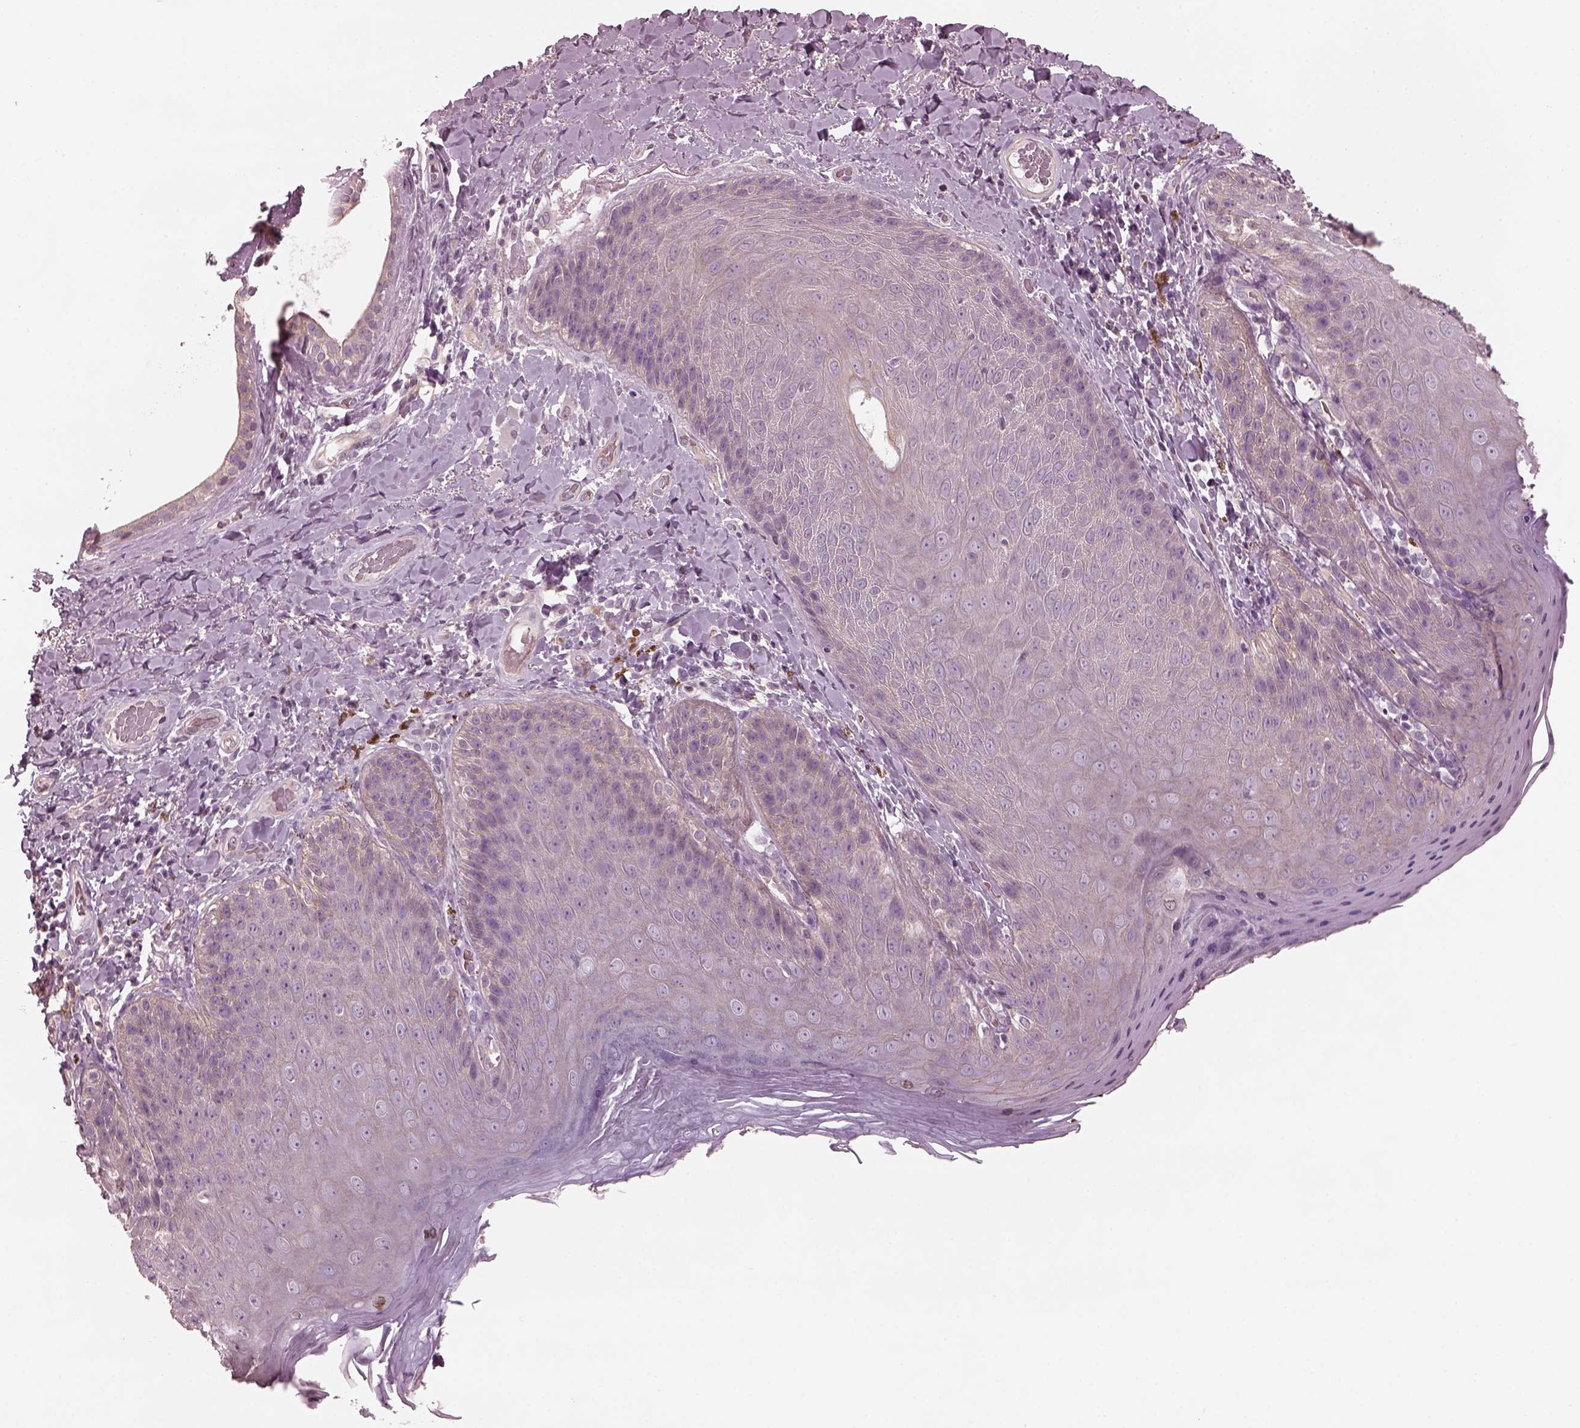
{"staining": {"intensity": "weak", "quantity": "25%-75%", "location": "cytoplasmic/membranous"}, "tissue": "skin", "cell_type": "Epidermal cells", "image_type": "normal", "snomed": [{"axis": "morphology", "description": "Normal tissue, NOS"}, {"axis": "topography", "description": "Anal"}], "caption": "The micrograph displays immunohistochemical staining of normal skin. There is weak cytoplasmic/membranous staining is seen in about 25%-75% of epidermal cells.", "gene": "ODAD1", "patient": {"sex": "male", "age": 53}}